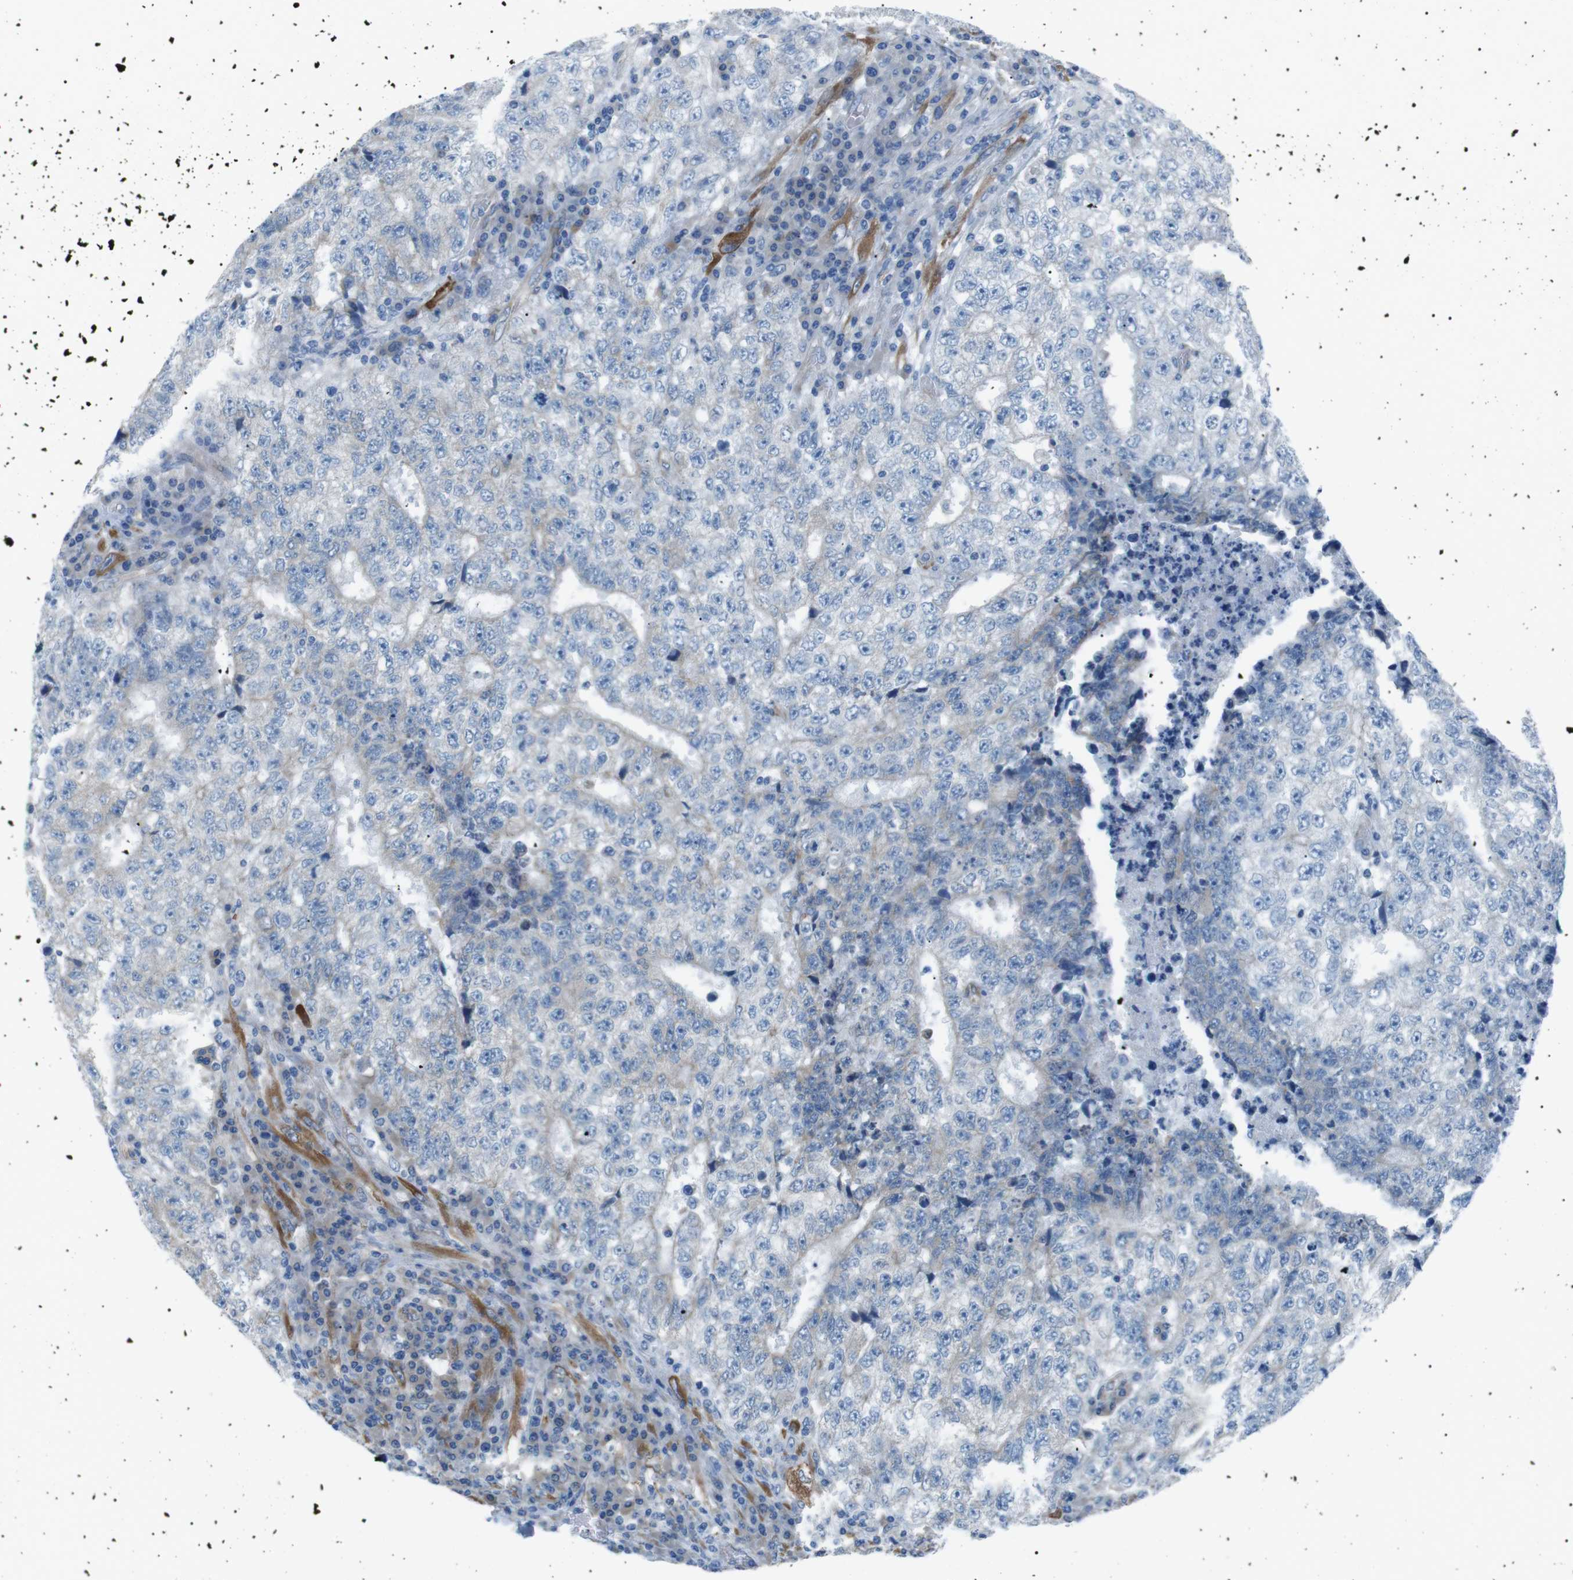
{"staining": {"intensity": "negative", "quantity": "none", "location": "none"}, "tissue": "testis cancer", "cell_type": "Tumor cells", "image_type": "cancer", "snomed": [{"axis": "morphology", "description": "Necrosis, NOS"}, {"axis": "morphology", "description": "Carcinoma, Embryonal, NOS"}, {"axis": "topography", "description": "Testis"}], "caption": "DAB immunohistochemical staining of human embryonal carcinoma (testis) shows no significant expression in tumor cells.", "gene": "MTARC2", "patient": {"sex": "male", "age": 19}}